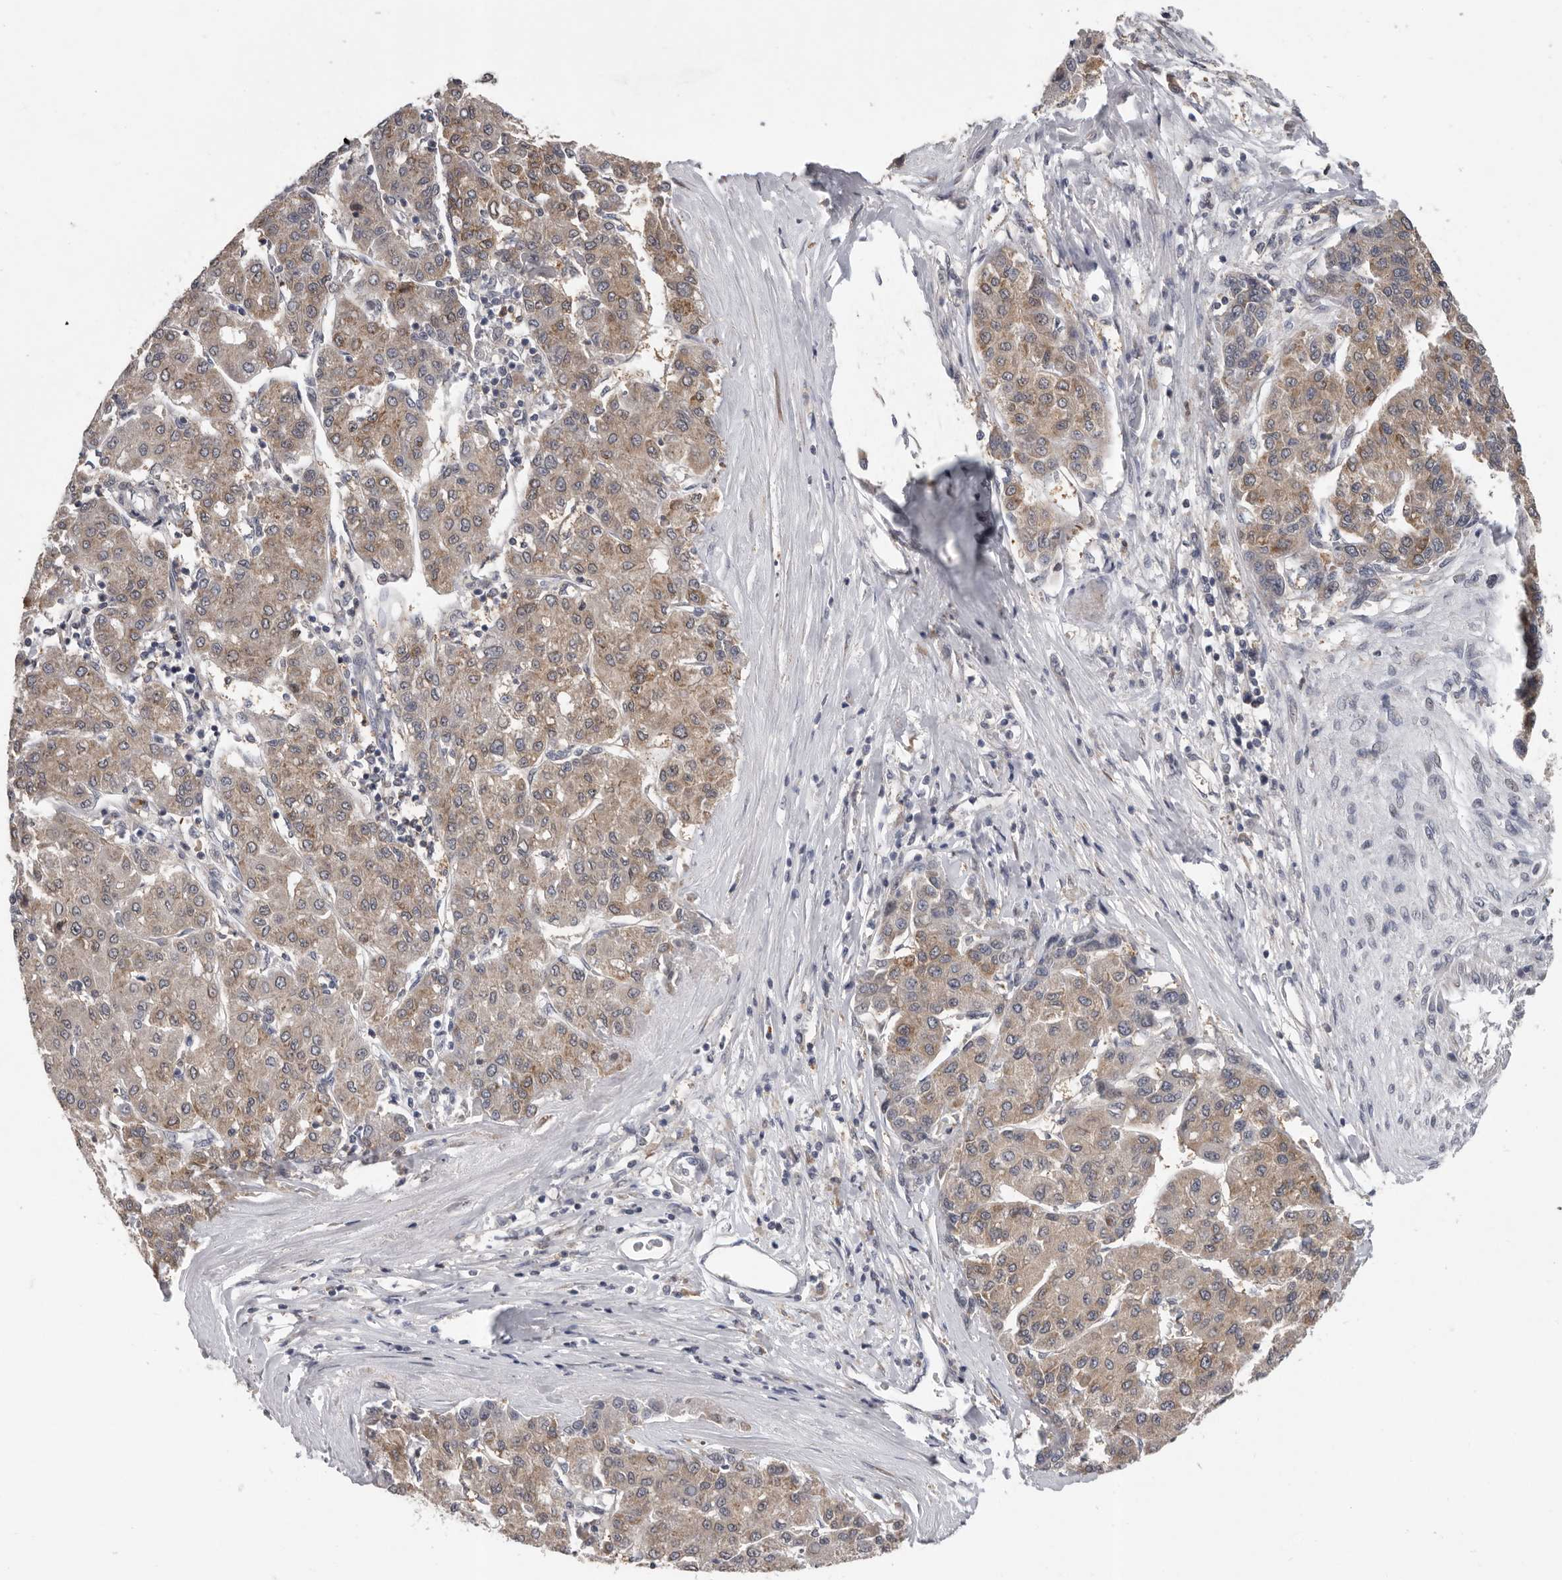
{"staining": {"intensity": "weak", "quantity": ">75%", "location": "cytoplasmic/membranous"}, "tissue": "liver cancer", "cell_type": "Tumor cells", "image_type": "cancer", "snomed": [{"axis": "morphology", "description": "Carcinoma, Hepatocellular, NOS"}, {"axis": "topography", "description": "Liver"}], "caption": "Tumor cells demonstrate low levels of weak cytoplasmic/membranous staining in approximately >75% of cells in human liver cancer.", "gene": "RALGPS2", "patient": {"sex": "male", "age": 65}}